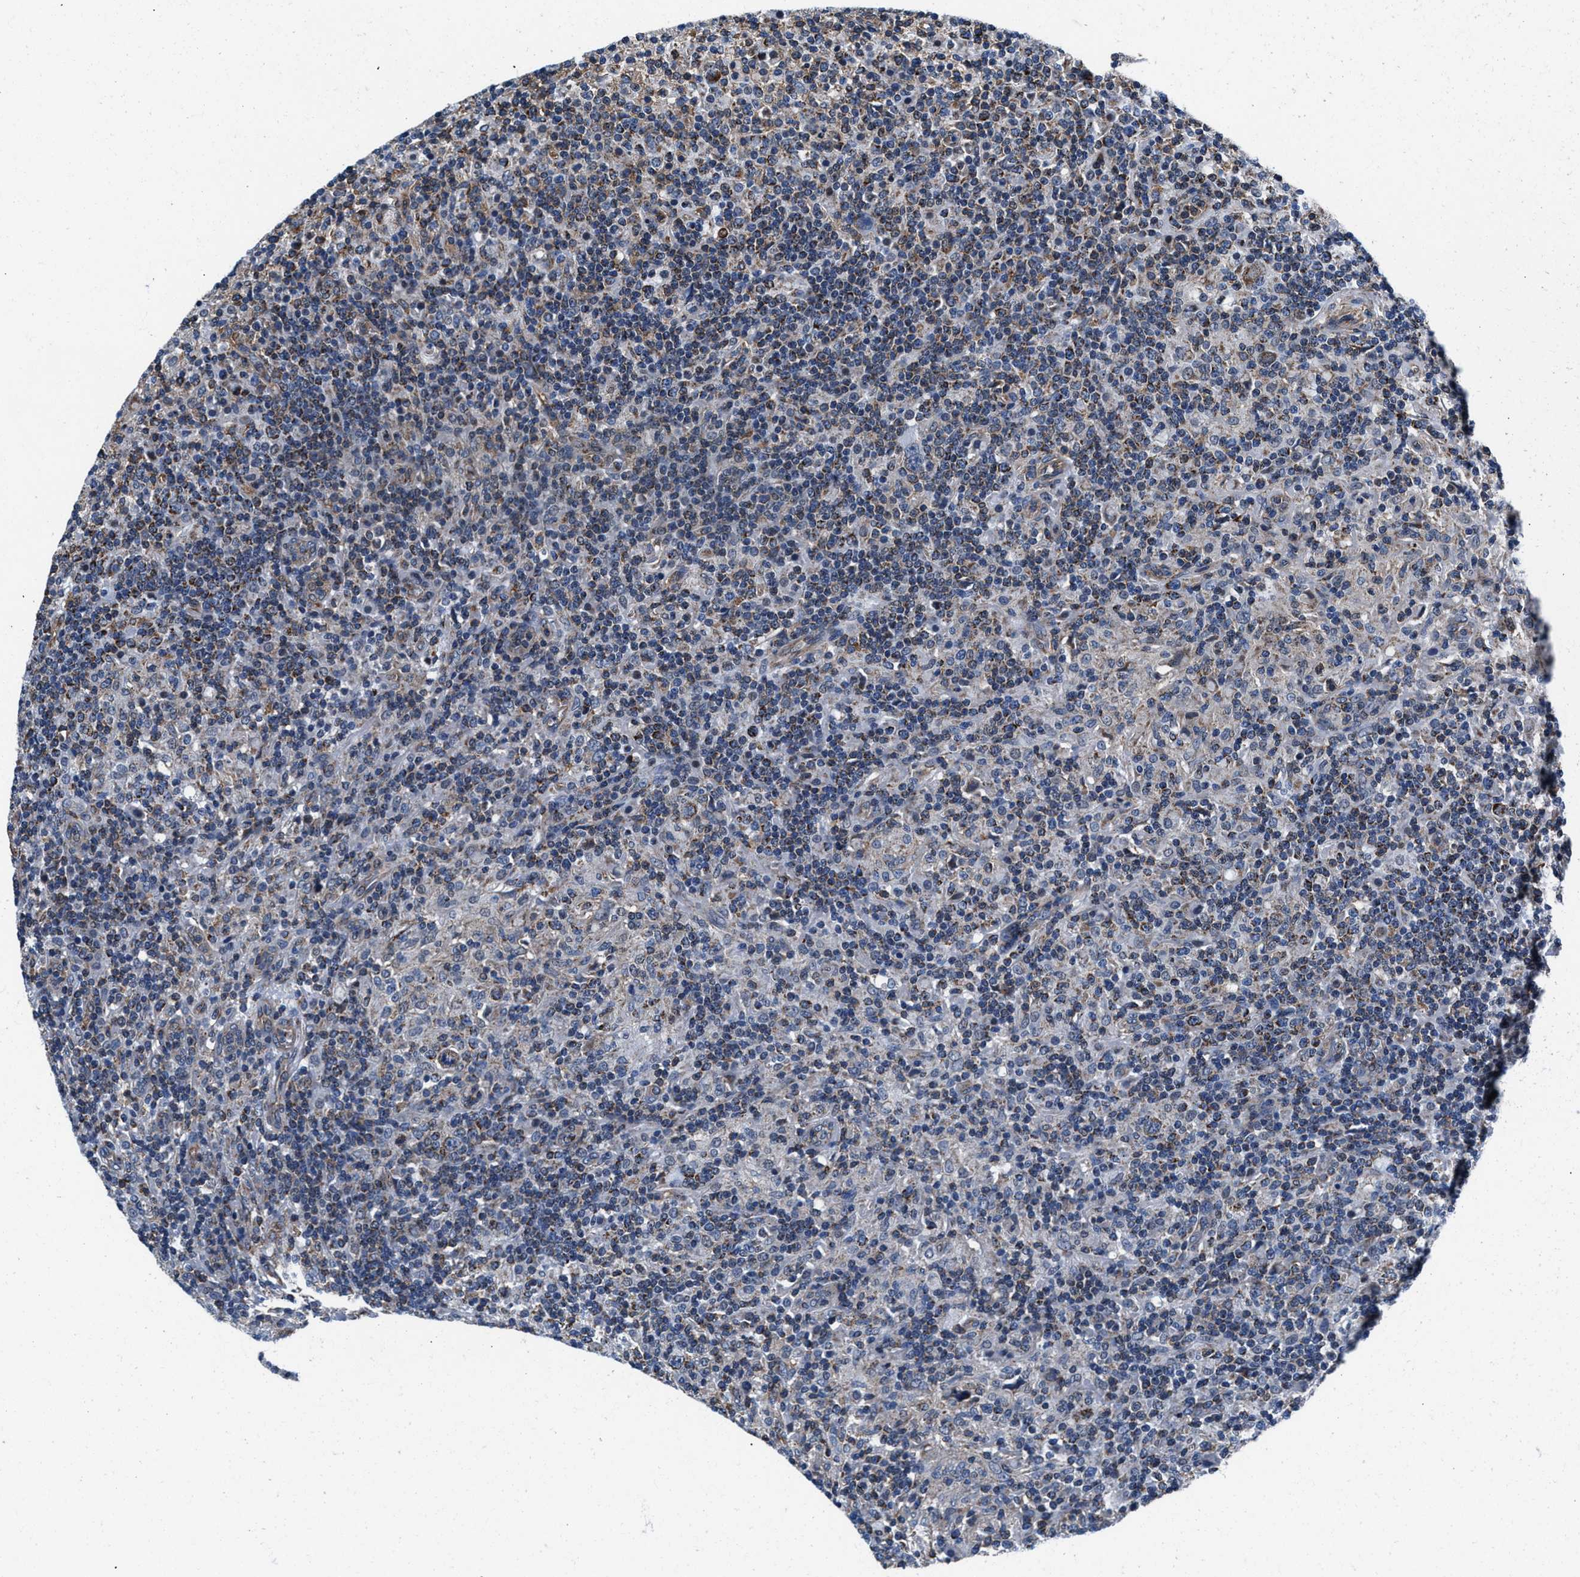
{"staining": {"intensity": "strong", "quantity": "<25%", "location": "cytoplasmic/membranous"}, "tissue": "lymphoma", "cell_type": "Tumor cells", "image_type": "cancer", "snomed": [{"axis": "morphology", "description": "Hodgkin's disease, NOS"}, {"axis": "topography", "description": "Lymph node"}], "caption": "Lymphoma was stained to show a protein in brown. There is medium levels of strong cytoplasmic/membranous staining in about <25% of tumor cells.", "gene": "NKTR", "patient": {"sex": "male", "age": 70}}